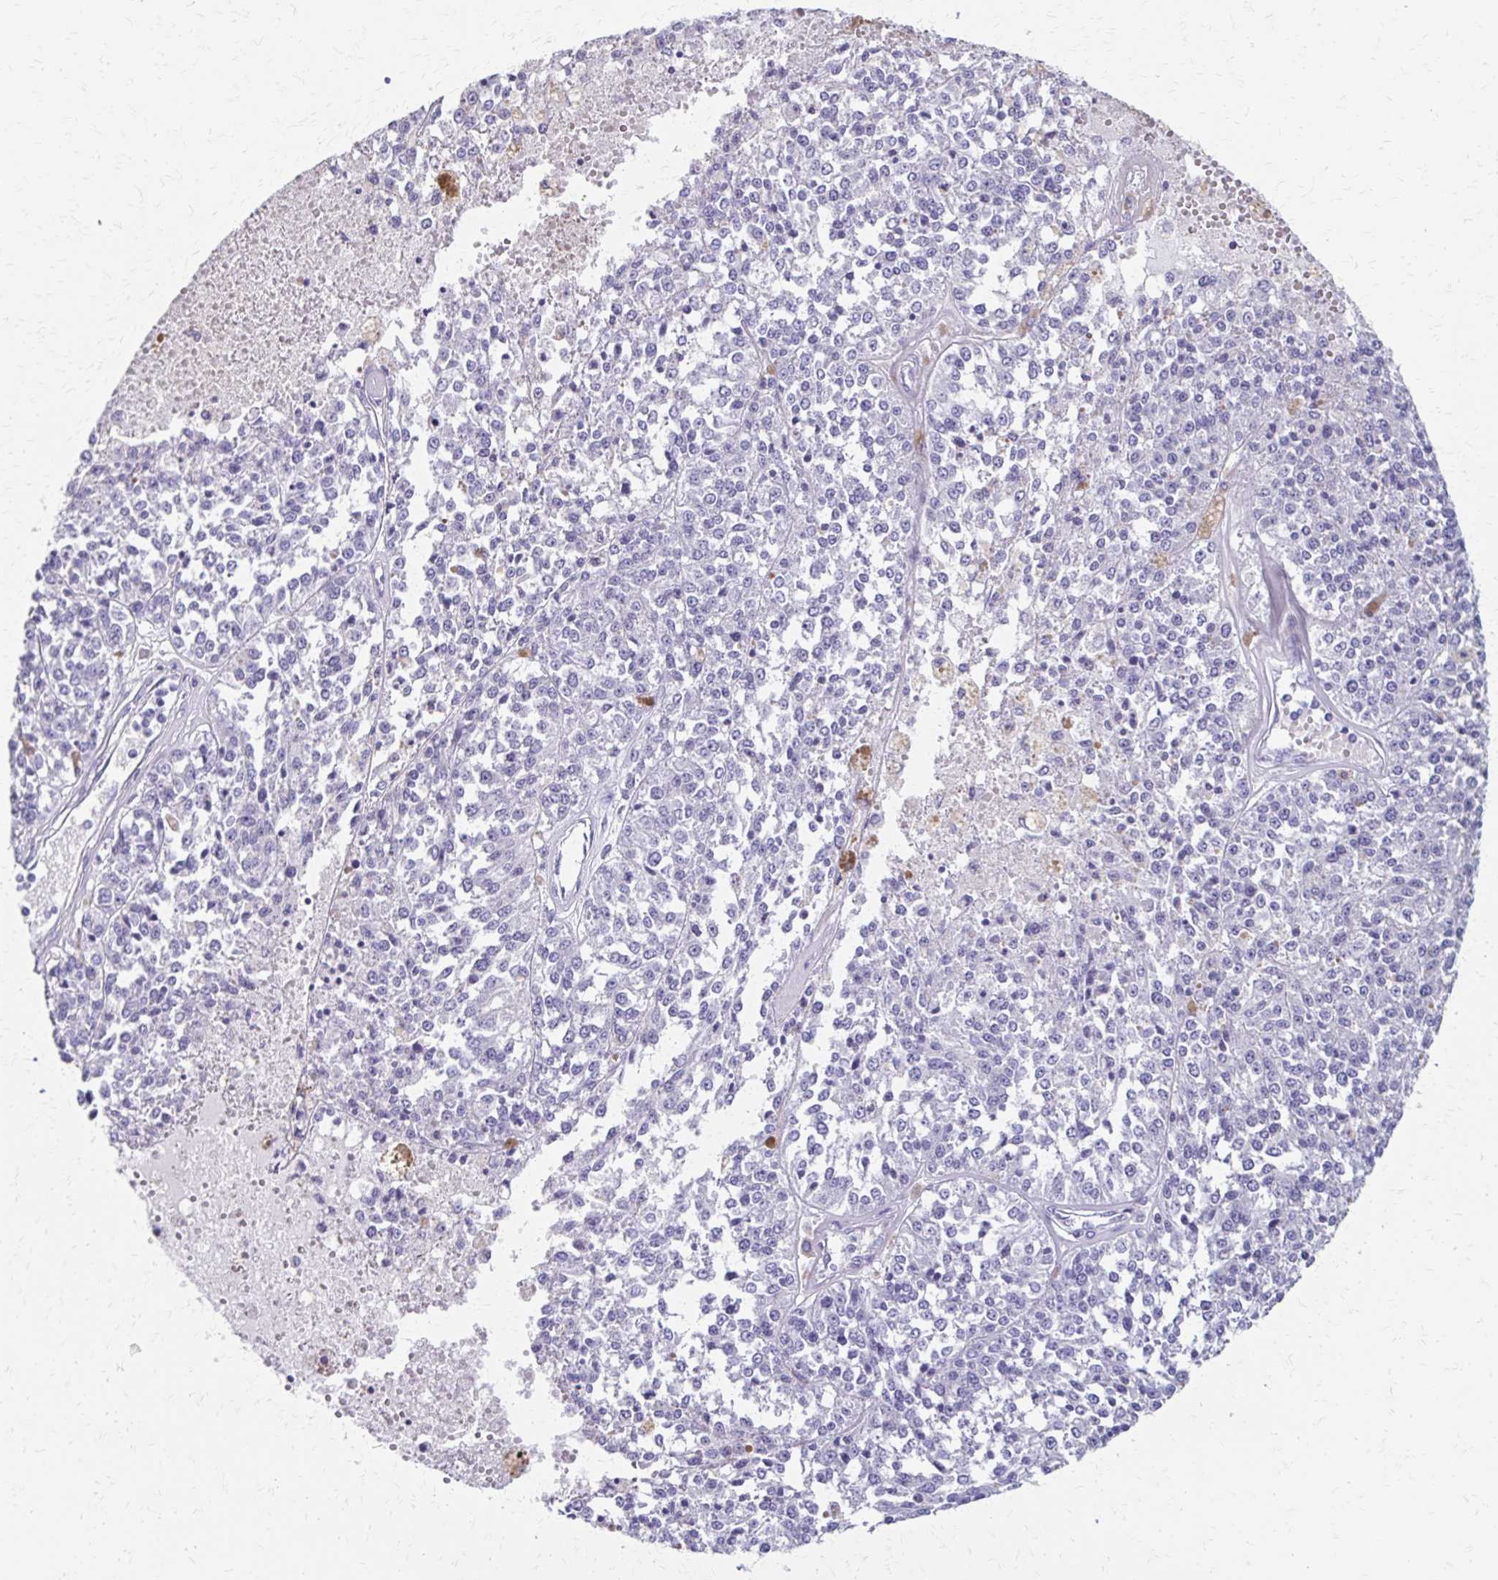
{"staining": {"intensity": "negative", "quantity": "none", "location": "none"}, "tissue": "melanoma", "cell_type": "Tumor cells", "image_type": "cancer", "snomed": [{"axis": "morphology", "description": "Malignant melanoma, Metastatic site"}, {"axis": "topography", "description": "Lymph node"}], "caption": "Immunohistochemistry (IHC) image of human malignant melanoma (metastatic site) stained for a protein (brown), which exhibits no expression in tumor cells.", "gene": "ZSCAN5B", "patient": {"sex": "female", "age": 64}}